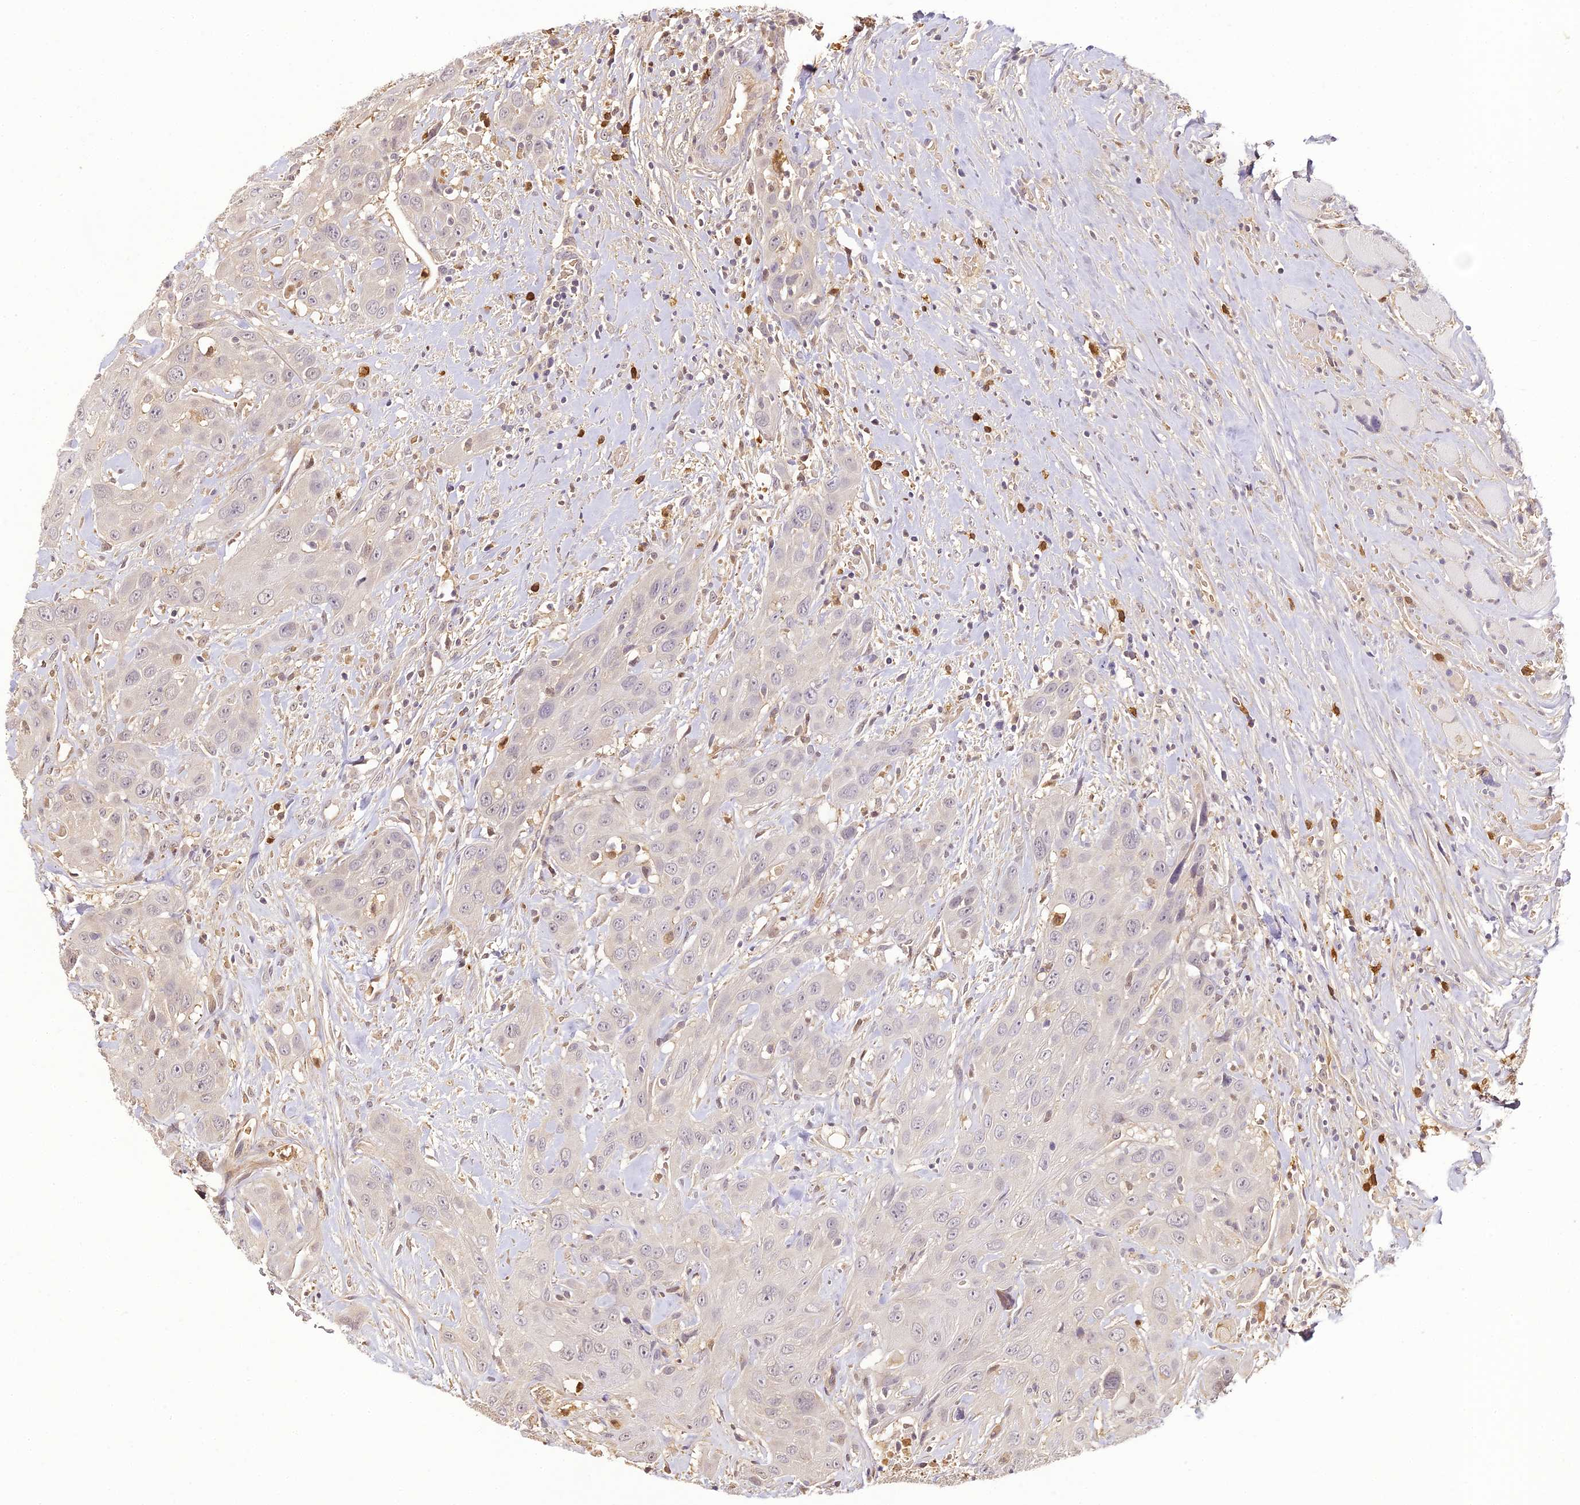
{"staining": {"intensity": "negative", "quantity": "none", "location": "none"}, "tissue": "head and neck cancer", "cell_type": "Tumor cells", "image_type": "cancer", "snomed": [{"axis": "morphology", "description": "Squamous cell carcinoma, NOS"}, {"axis": "topography", "description": "Head-Neck"}], "caption": "Immunohistochemistry of human squamous cell carcinoma (head and neck) reveals no positivity in tumor cells.", "gene": "BCDIN3D", "patient": {"sex": "male", "age": 81}}